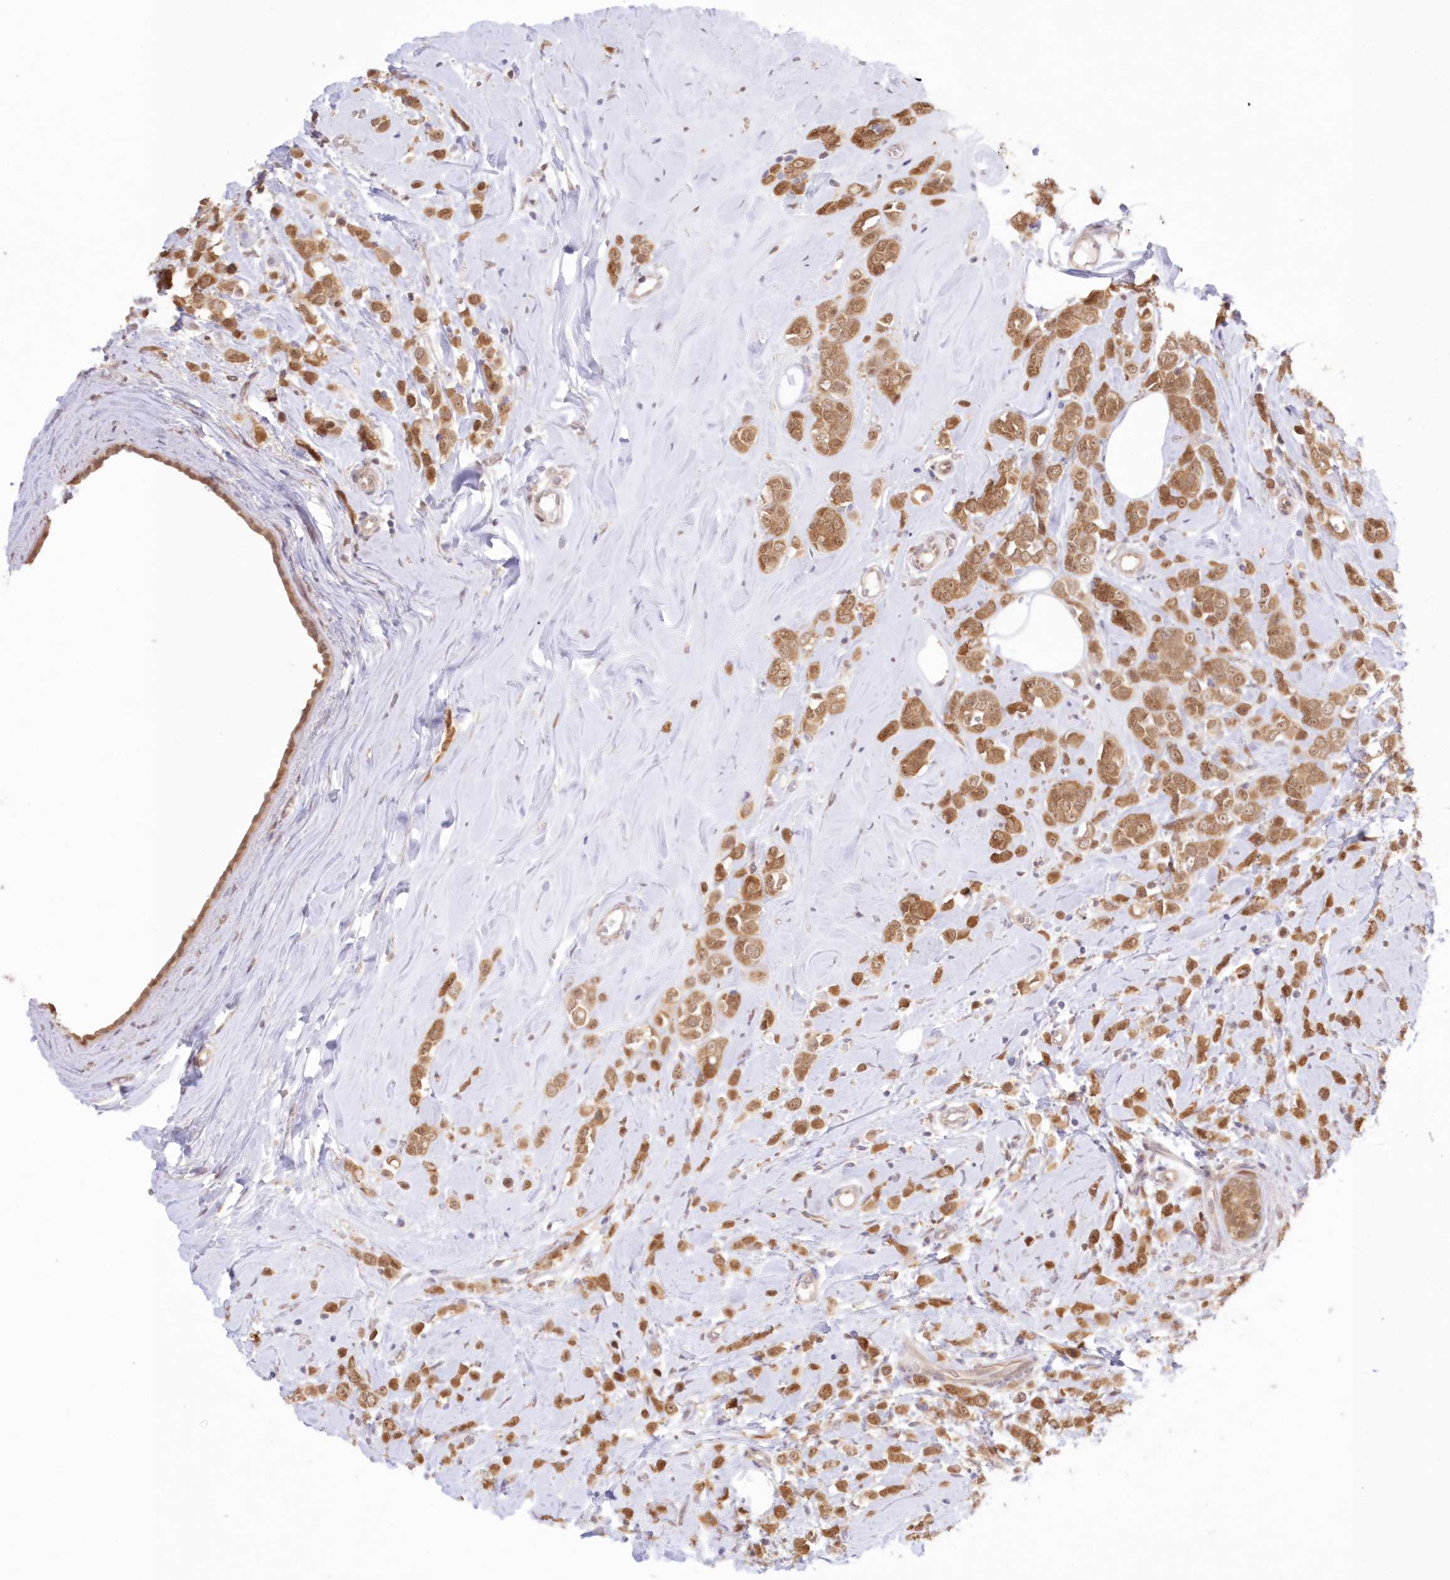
{"staining": {"intensity": "moderate", "quantity": ">75%", "location": "cytoplasmic/membranous,nuclear"}, "tissue": "breast cancer", "cell_type": "Tumor cells", "image_type": "cancer", "snomed": [{"axis": "morphology", "description": "Lobular carcinoma"}, {"axis": "topography", "description": "Breast"}], "caption": "This is a histology image of immunohistochemistry (IHC) staining of lobular carcinoma (breast), which shows moderate staining in the cytoplasmic/membranous and nuclear of tumor cells.", "gene": "RNPEP", "patient": {"sex": "female", "age": 47}}